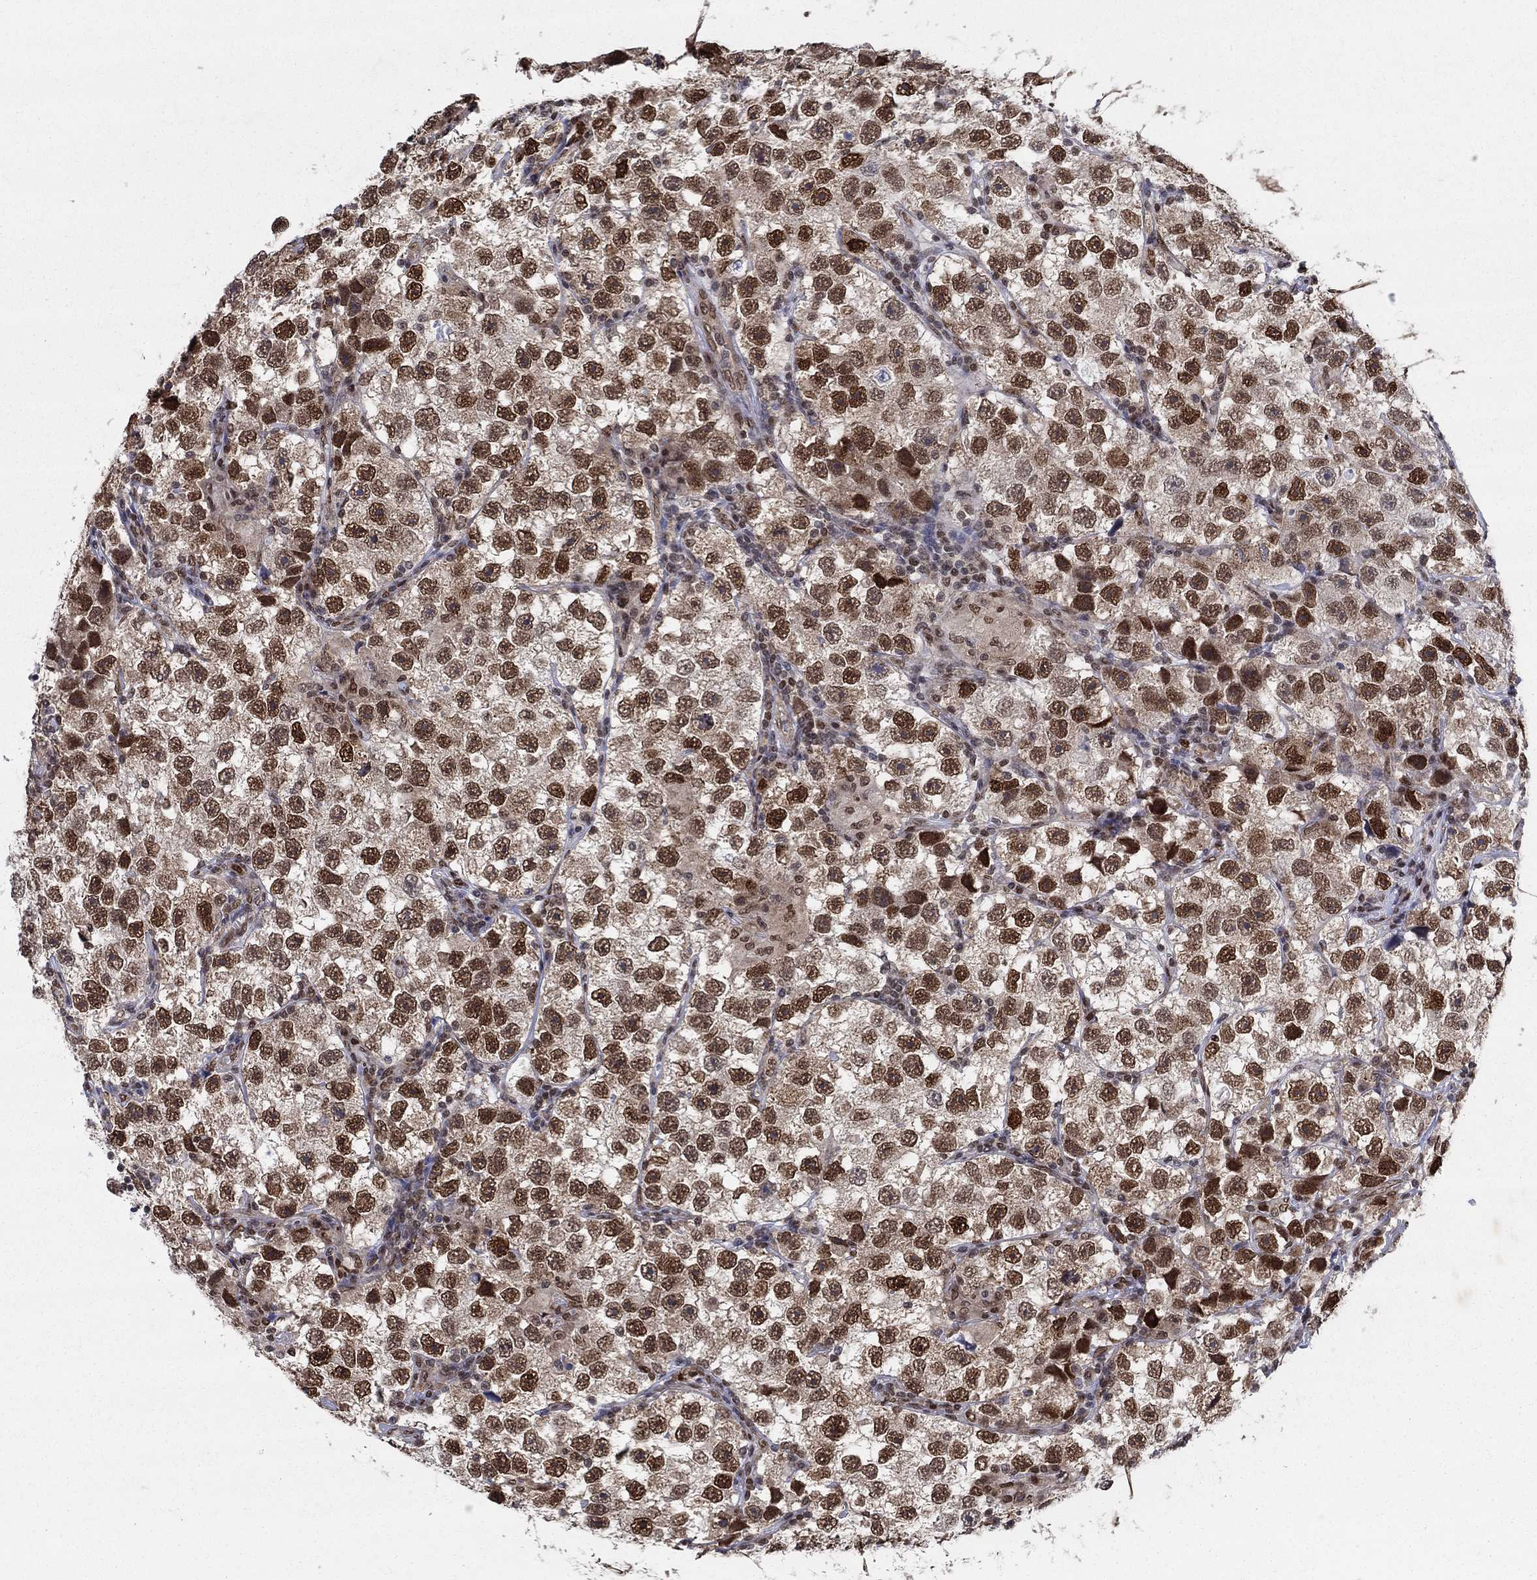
{"staining": {"intensity": "strong", "quantity": ">75%", "location": "nuclear"}, "tissue": "testis cancer", "cell_type": "Tumor cells", "image_type": "cancer", "snomed": [{"axis": "morphology", "description": "Seminoma, NOS"}, {"axis": "topography", "description": "Testis"}], "caption": "Protein positivity by IHC demonstrates strong nuclear positivity in about >75% of tumor cells in seminoma (testis).", "gene": "CENPE", "patient": {"sex": "male", "age": 26}}